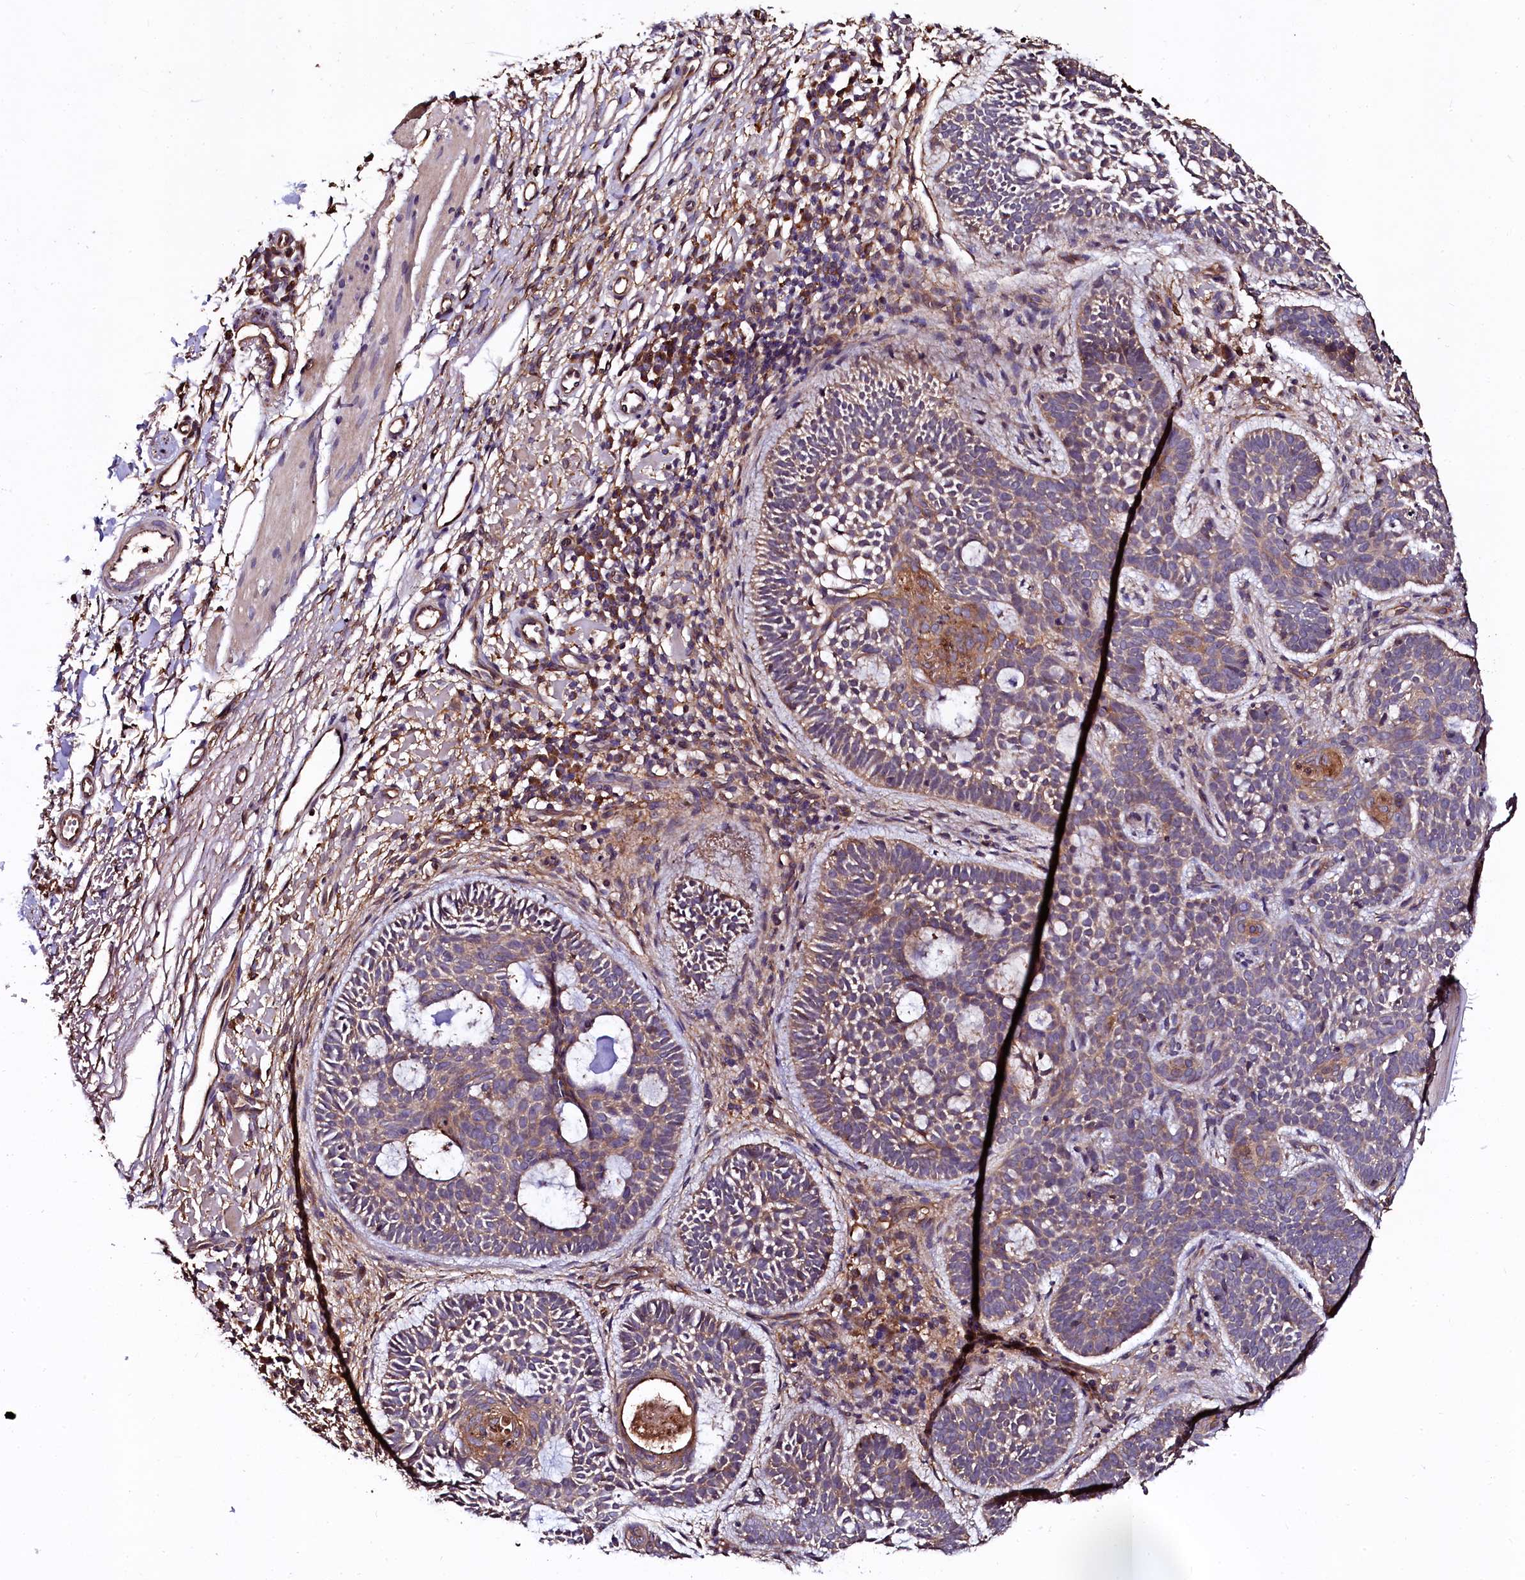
{"staining": {"intensity": "weak", "quantity": "<25%", "location": "cytoplasmic/membranous"}, "tissue": "skin cancer", "cell_type": "Tumor cells", "image_type": "cancer", "snomed": [{"axis": "morphology", "description": "Basal cell carcinoma"}, {"axis": "topography", "description": "Skin"}], "caption": "IHC image of neoplastic tissue: skin basal cell carcinoma stained with DAB reveals no significant protein positivity in tumor cells.", "gene": "APPL2", "patient": {"sex": "male", "age": 85}}